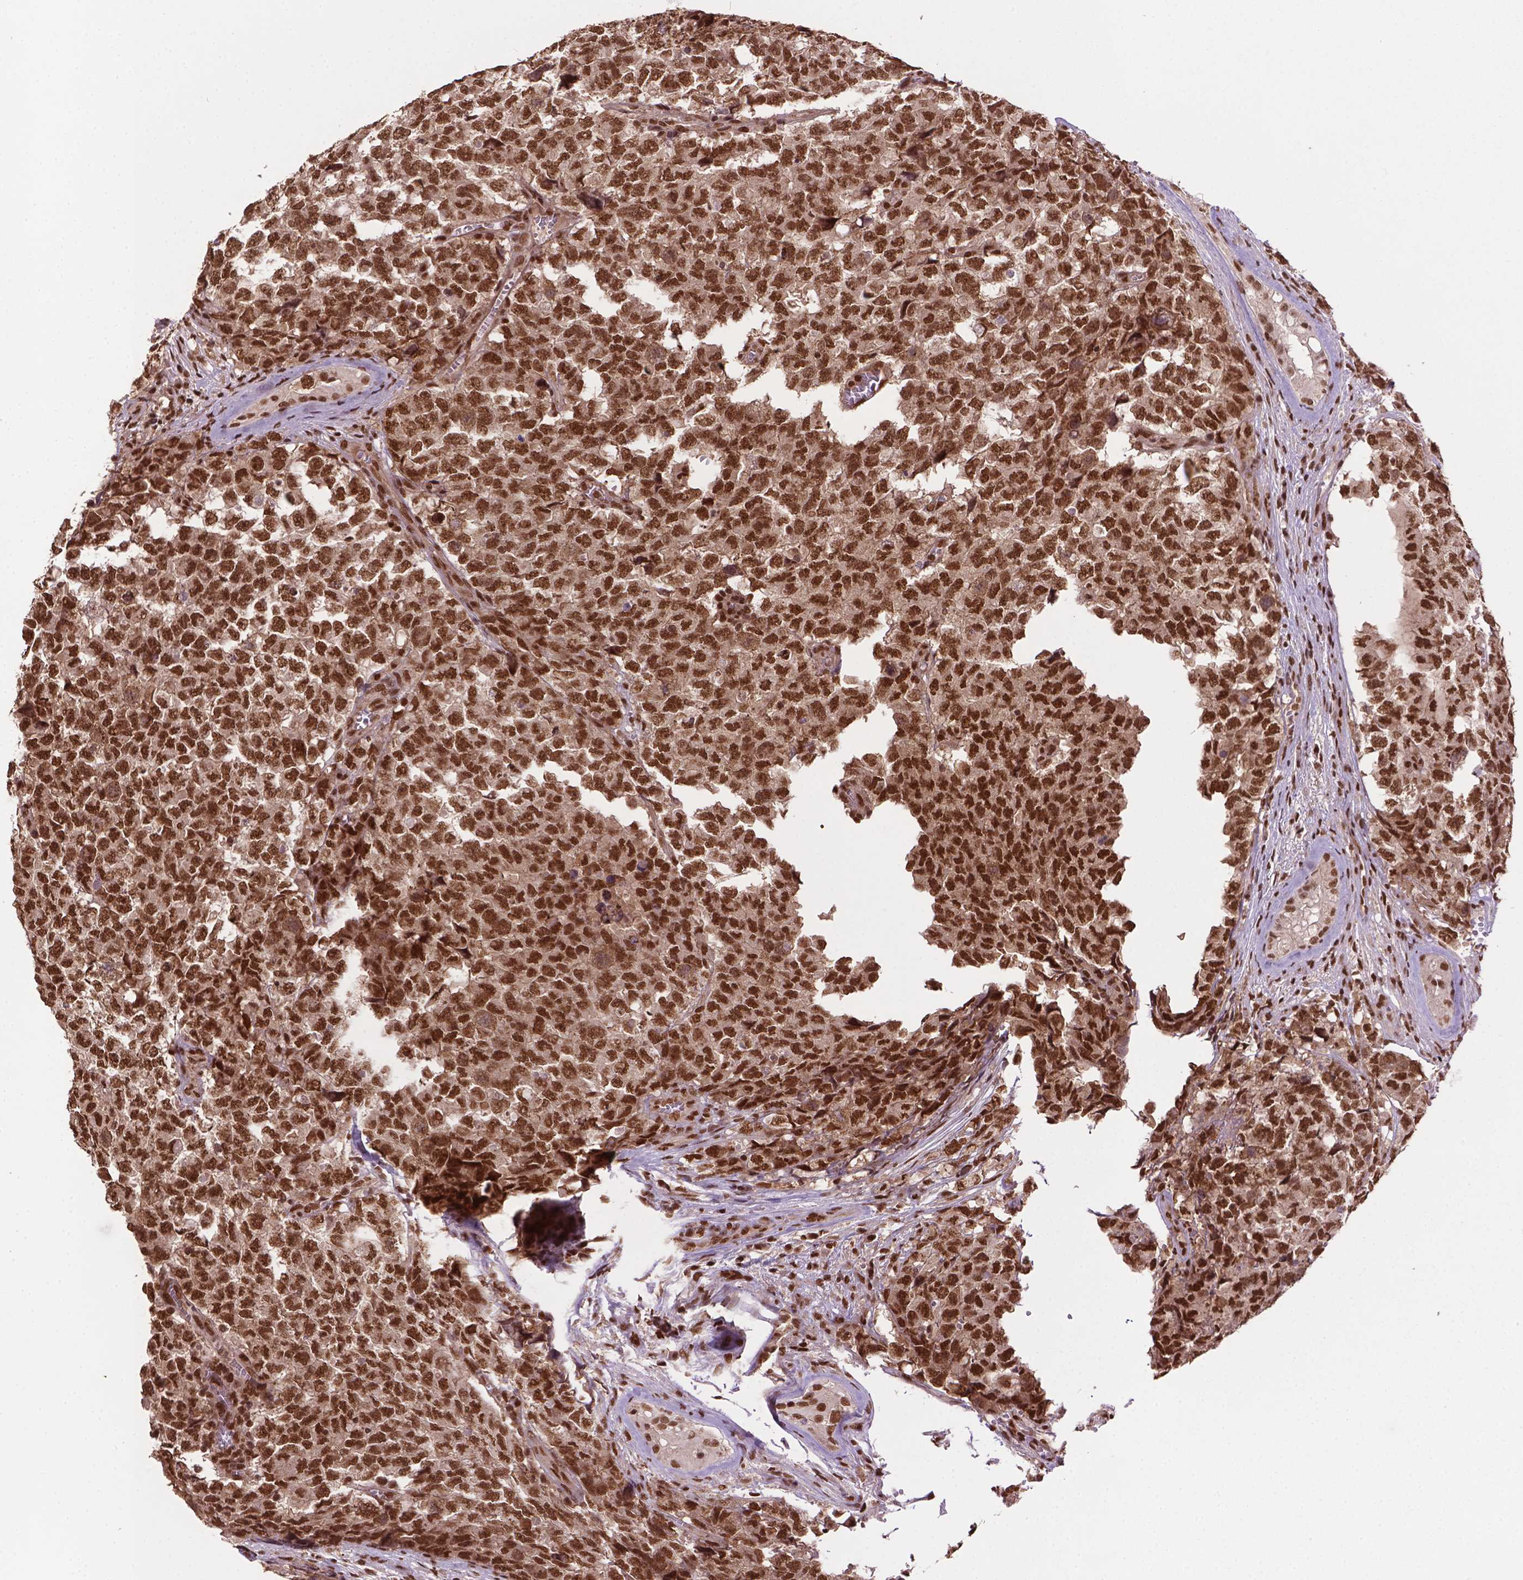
{"staining": {"intensity": "strong", "quantity": ">75%", "location": "nuclear"}, "tissue": "testis cancer", "cell_type": "Tumor cells", "image_type": "cancer", "snomed": [{"axis": "morphology", "description": "Carcinoma, Embryonal, NOS"}, {"axis": "topography", "description": "Testis"}], "caption": "IHC histopathology image of neoplastic tissue: human testis cancer stained using immunohistochemistry (IHC) displays high levels of strong protein expression localized specifically in the nuclear of tumor cells, appearing as a nuclear brown color.", "gene": "SIRT6", "patient": {"sex": "male", "age": 23}}